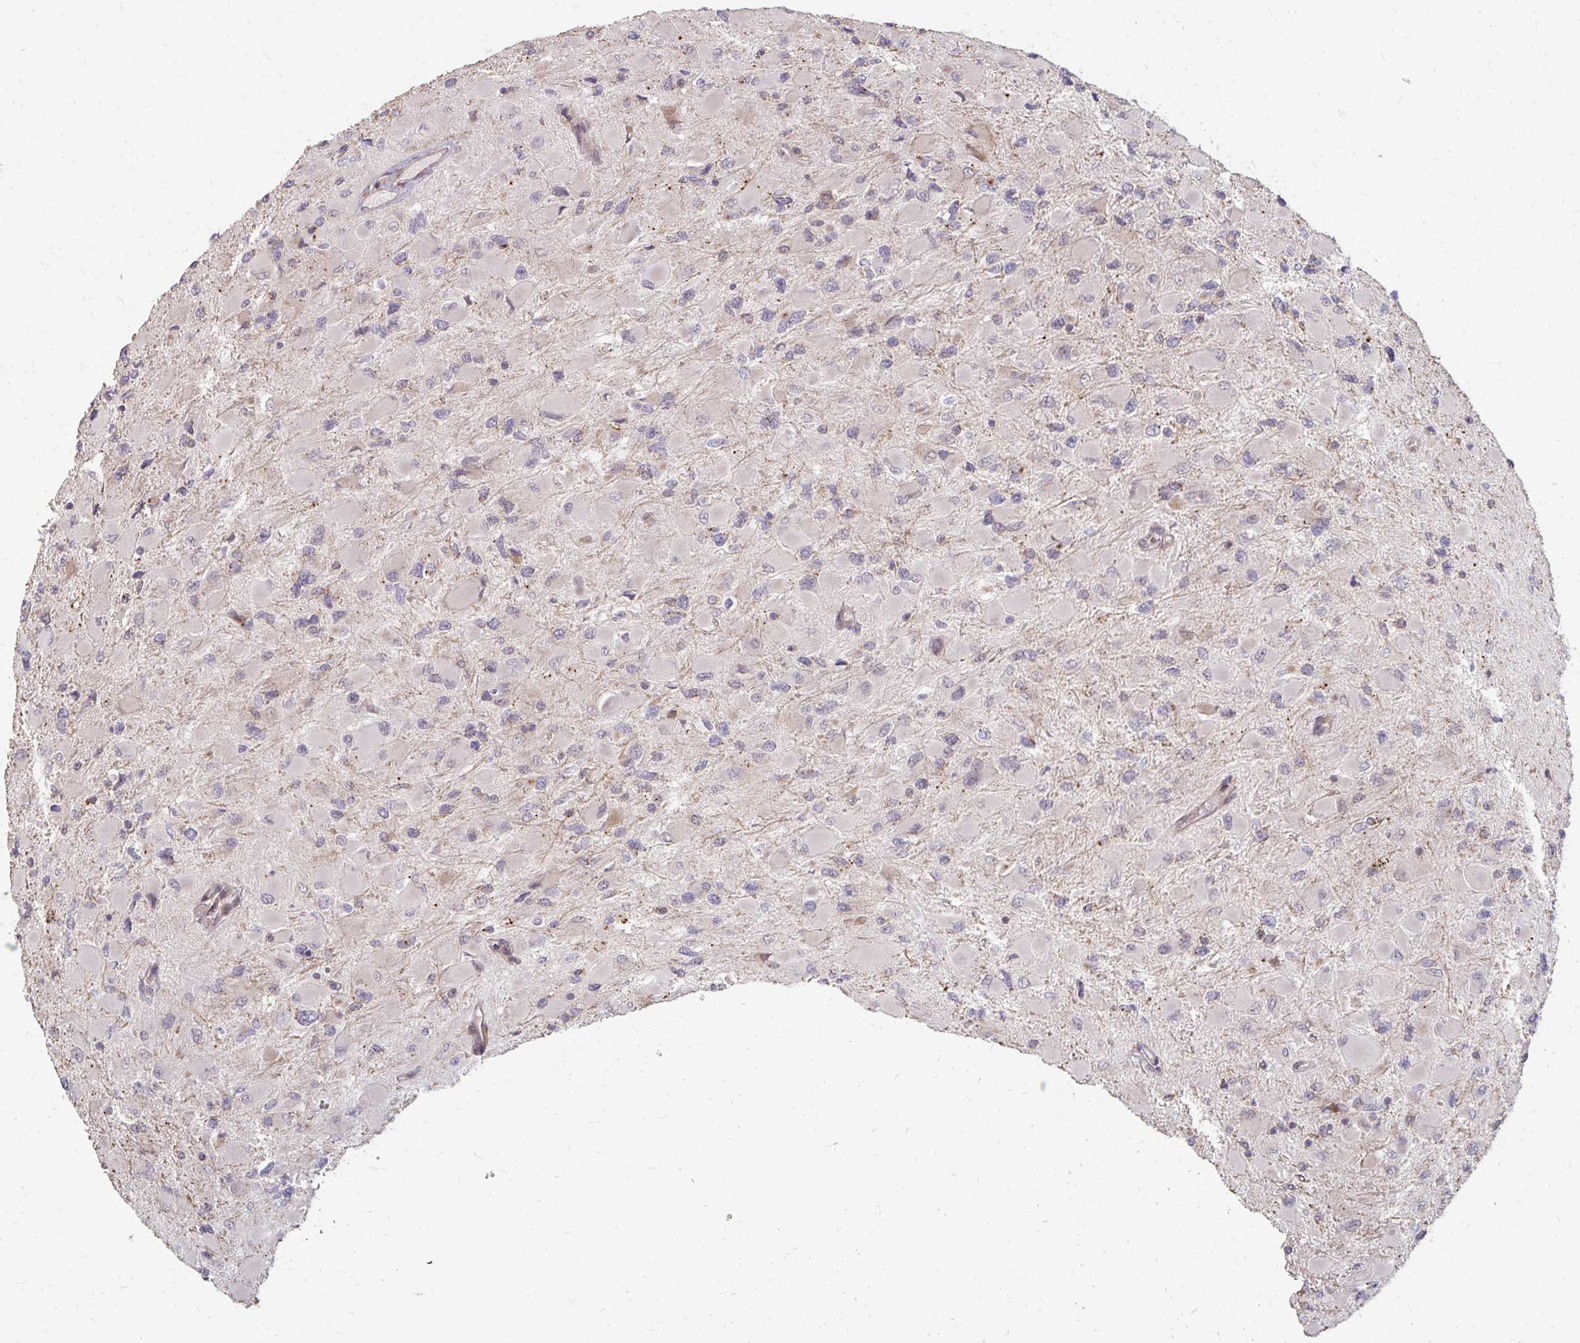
{"staining": {"intensity": "negative", "quantity": "none", "location": "none"}, "tissue": "glioma", "cell_type": "Tumor cells", "image_type": "cancer", "snomed": [{"axis": "morphology", "description": "Glioma, malignant, High grade"}, {"axis": "topography", "description": "Cerebral cortex"}], "caption": "Immunohistochemistry (IHC) histopathology image of human high-grade glioma (malignant) stained for a protein (brown), which displays no staining in tumor cells. Nuclei are stained in blue.", "gene": "ZNF285", "patient": {"sex": "female", "age": 36}}